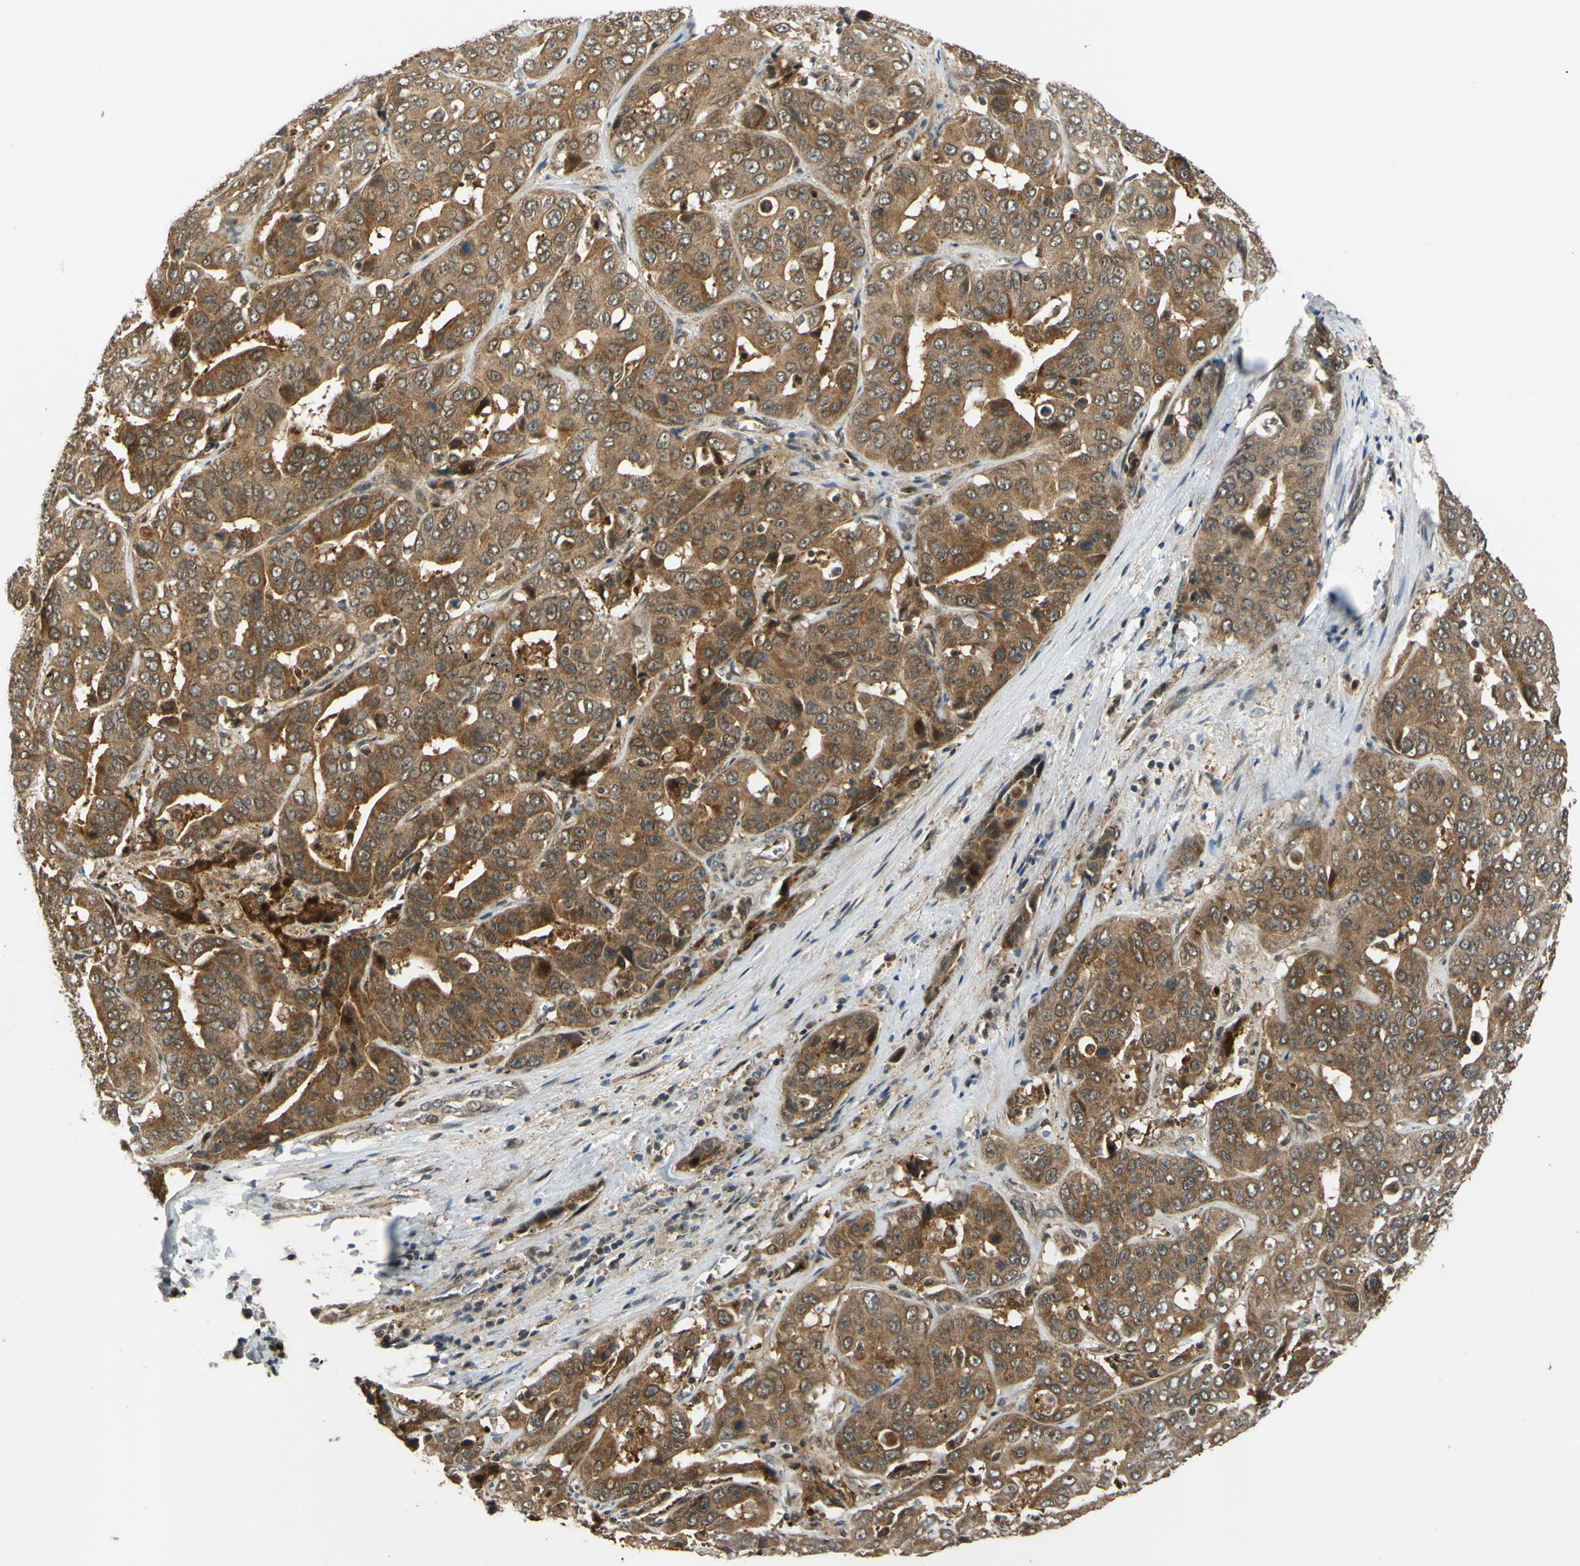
{"staining": {"intensity": "moderate", "quantity": ">75%", "location": "cytoplasmic/membranous"}, "tissue": "liver cancer", "cell_type": "Tumor cells", "image_type": "cancer", "snomed": [{"axis": "morphology", "description": "Cholangiocarcinoma"}, {"axis": "topography", "description": "Liver"}], "caption": "This photomicrograph exhibits liver cholangiocarcinoma stained with immunohistochemistry to label a protein in brown. The cytoplasmic/membranous of tumor cells show moderate positivity for the protein. Nuclei are counter-stained blue.", "gene": "ABCC8", "patient": {"sex": "female", "age": 52}}